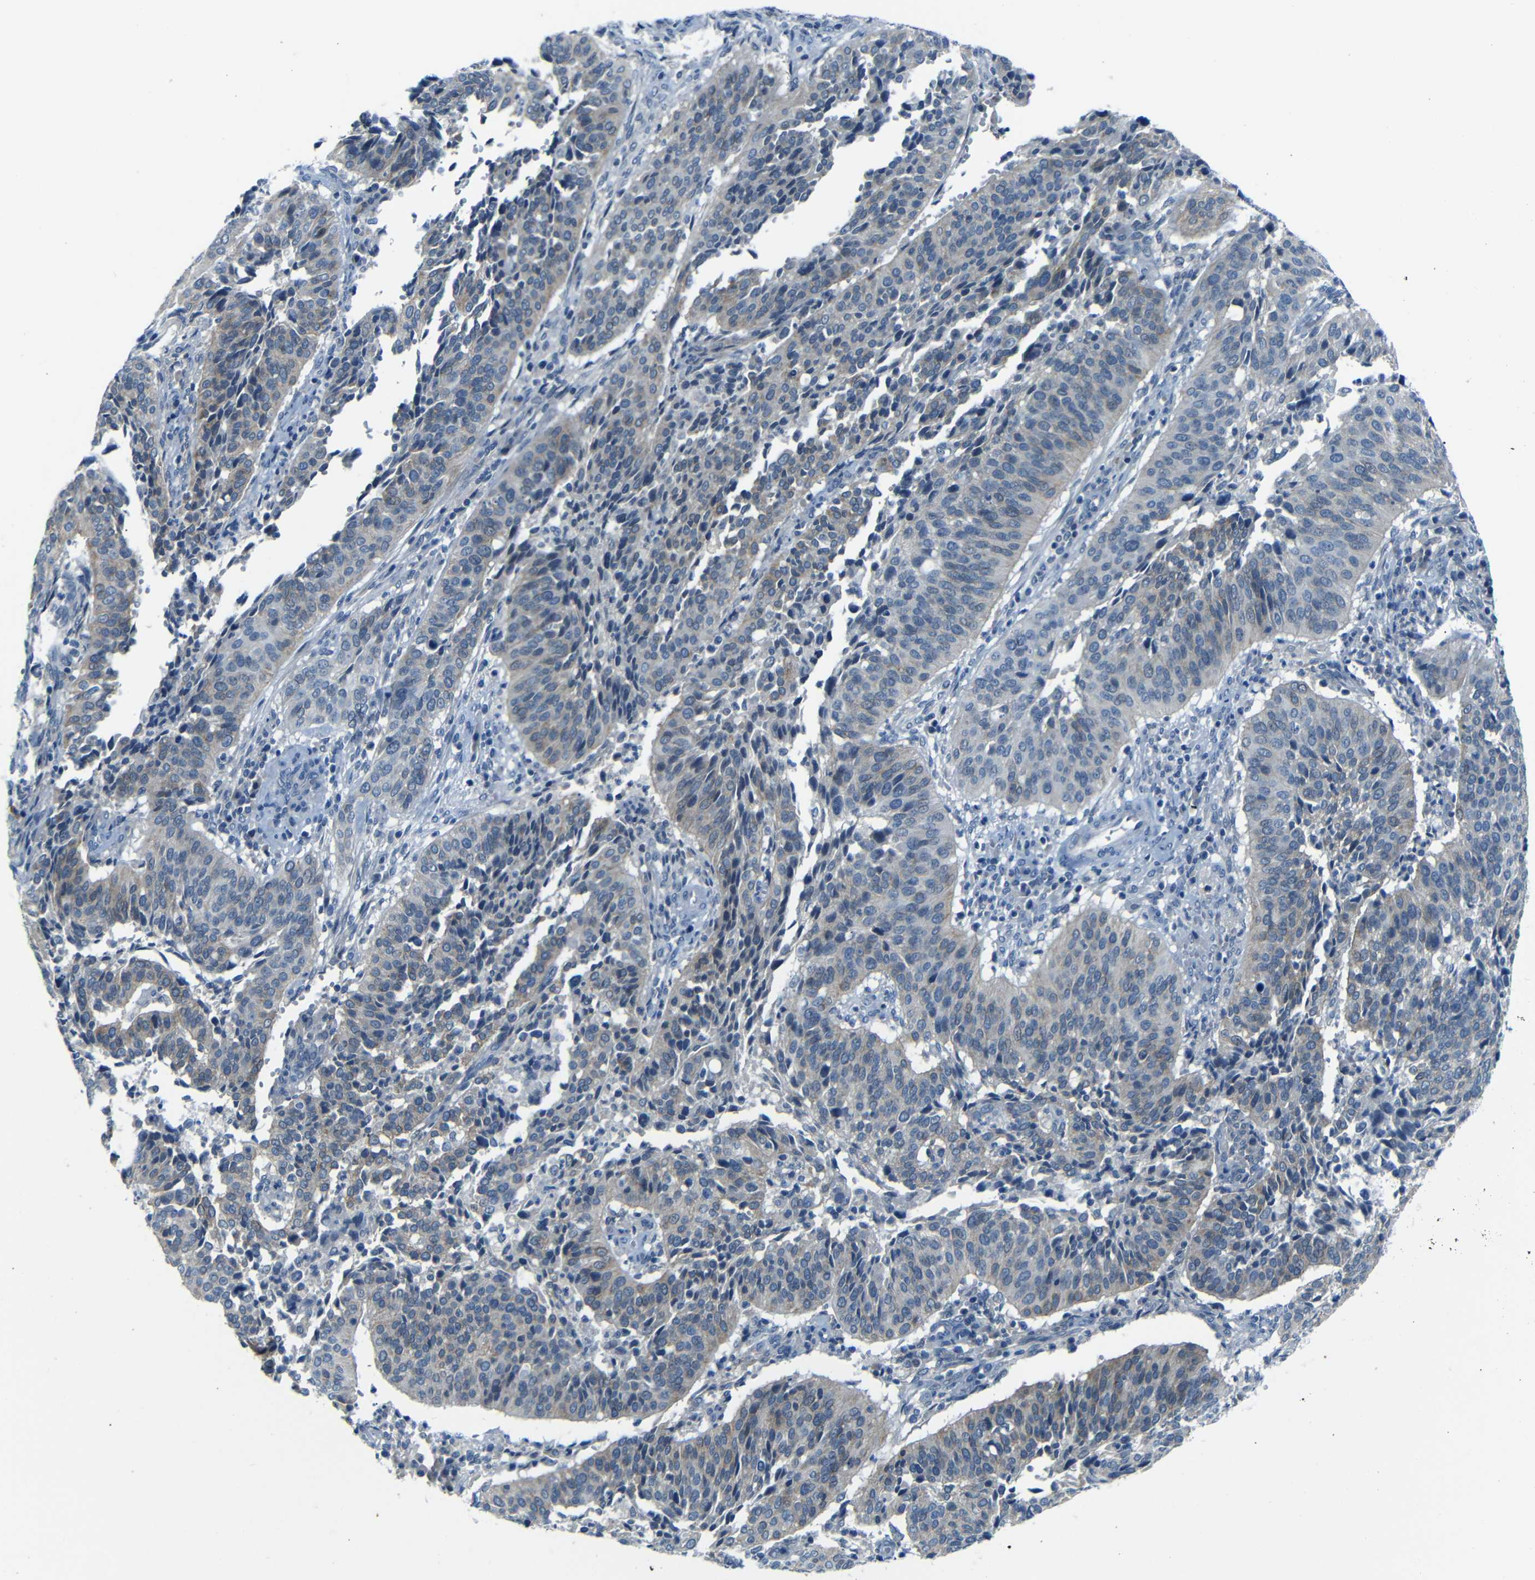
{"staining": {"intensity": "weak", "quantity": "25%-75%", "location": "cytoplasmic/membranous"}, "tissue": "cervical cancer", "cell_type": "Tumor cells", "image_type": "cancer", "snomed": [{"axis": "morphology", "description": "Normal tissue, NOS"}, {"axis": "morphology", "description": "Squamous cell carcinoma, NOS"}, {"axis": "topography", "description": "Cervix"}], "caption": "This image exhibits IHC staining of human squamous cell carcinoma (cervical), with low weak cytoplasmic/membranous expression in about 25%-75% of tumor cells.", "gene": "ANK3", "patient": {"sex": "female", "age": 39}}